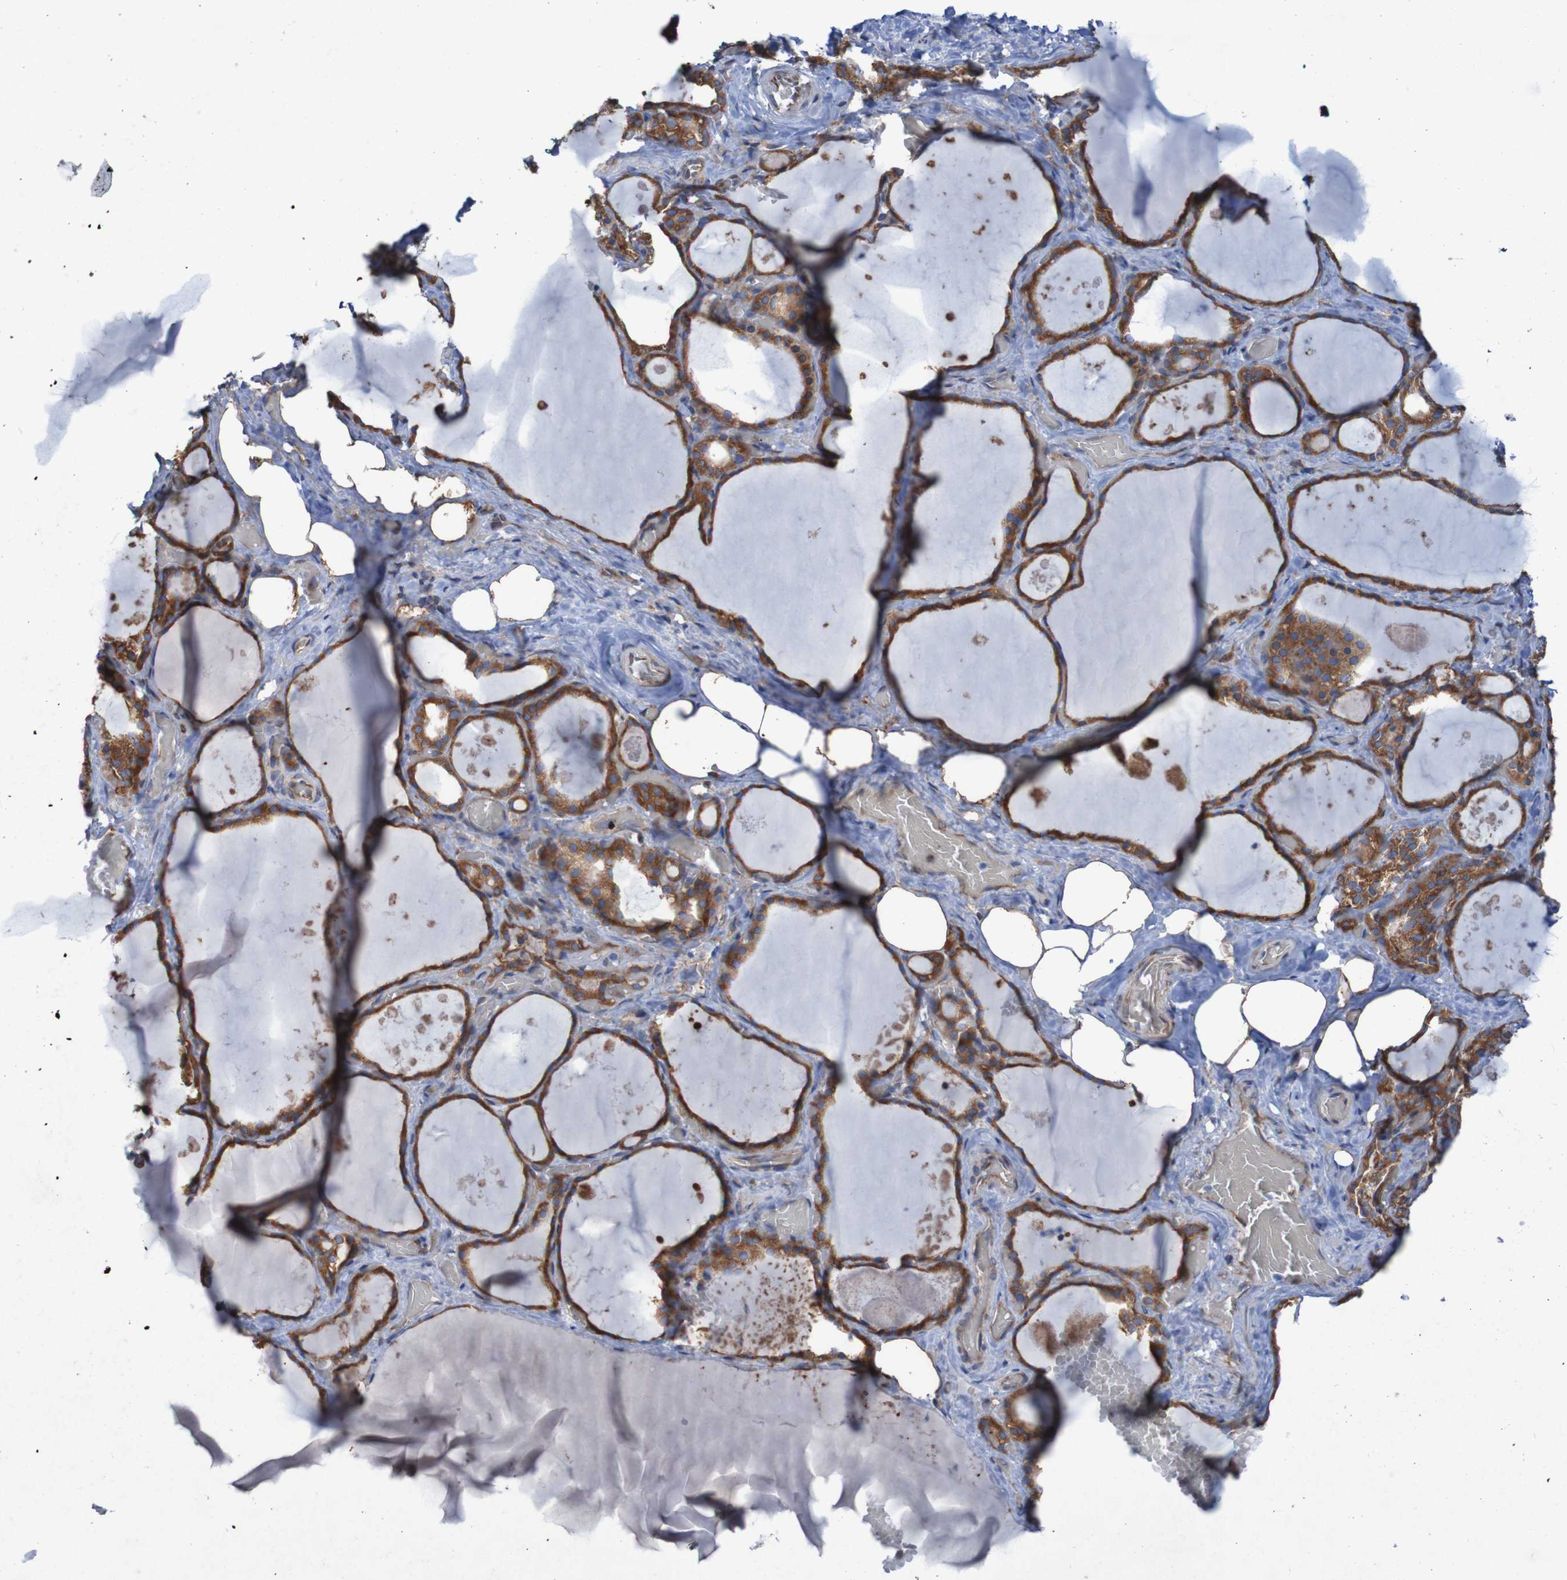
{"staining": {"intensity": "strong", "quantity": ">75%", "location": "cytoplasmic/membranous"}, "tissue": "thyroid gland", "cell_type": "Glandular cells", "image_type": "normal", "snomed": [{"axis": "morphology", "description": "Normal tissue, NOS"}, {"axis": "topography", "description": "Thyroid gland"}], "caption": "Unremarkable thyroid gland demonstrates strong cytoplasmic/membranous expression in approximately >75% of glandular cells, visualized by immunohistochemistry. (brown staining indicates protein expression, while blue staining denotes nuclei).", "gene": "RPL10L", "patient": {"sex": "male", "age": 61}}